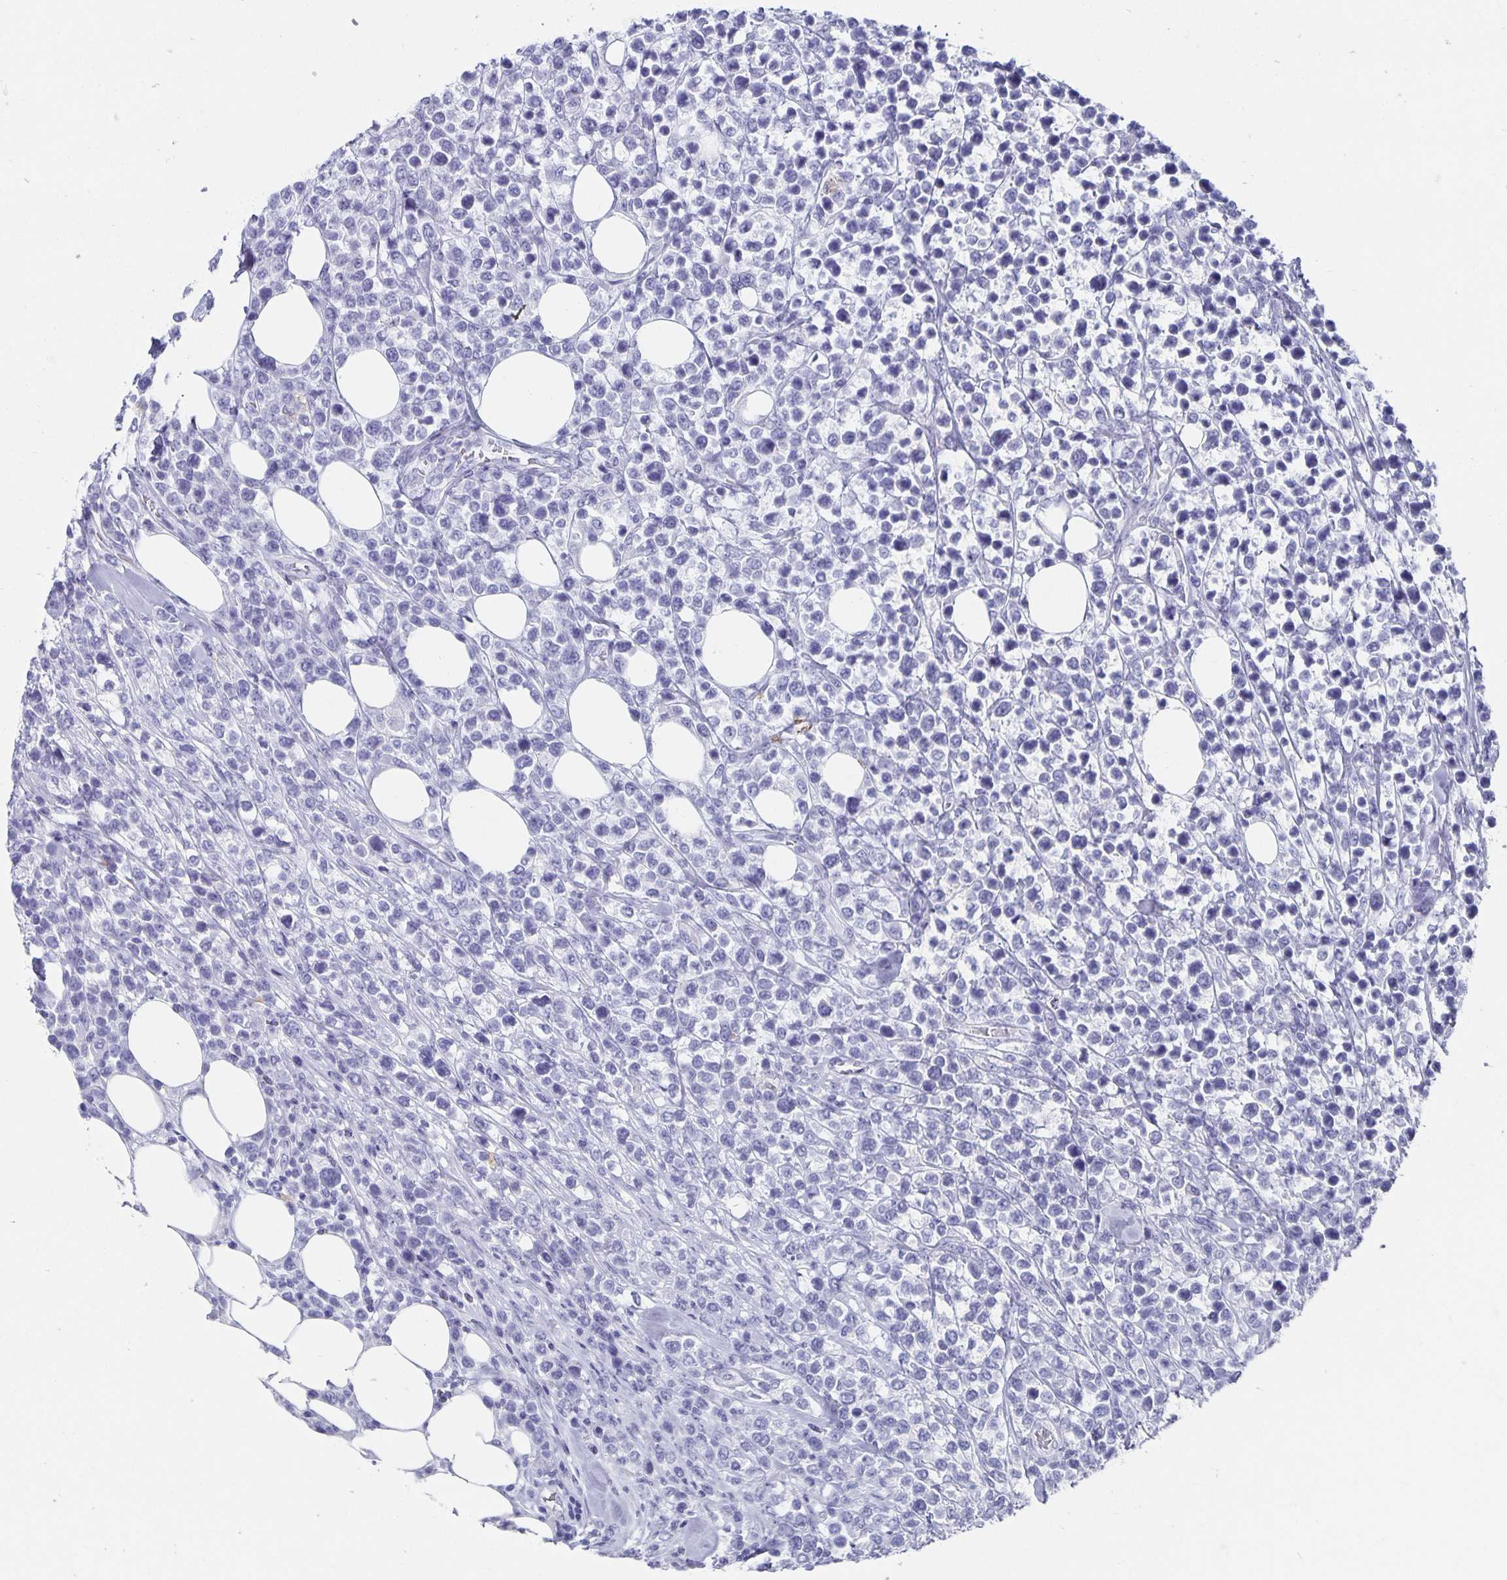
{"staining": {"intensity": "negative", "quantity": "none", "location": "none"}, "tissue": "lymphoma", "cell_type": "Tumor cells", "image_type": "cancer", "snomed": [{"axis": "morphology", "description": "Malignant lymphoma, non-Hodgkin's type, High grade"}, {"axis": "topography", "description": "Soft tissue"}], "caption": "Histopathology image shows no protein expression in tumor cells of lymphoma tissue.", "gene": "CHGA", "patient": {"sex": "female", "age": 56}}